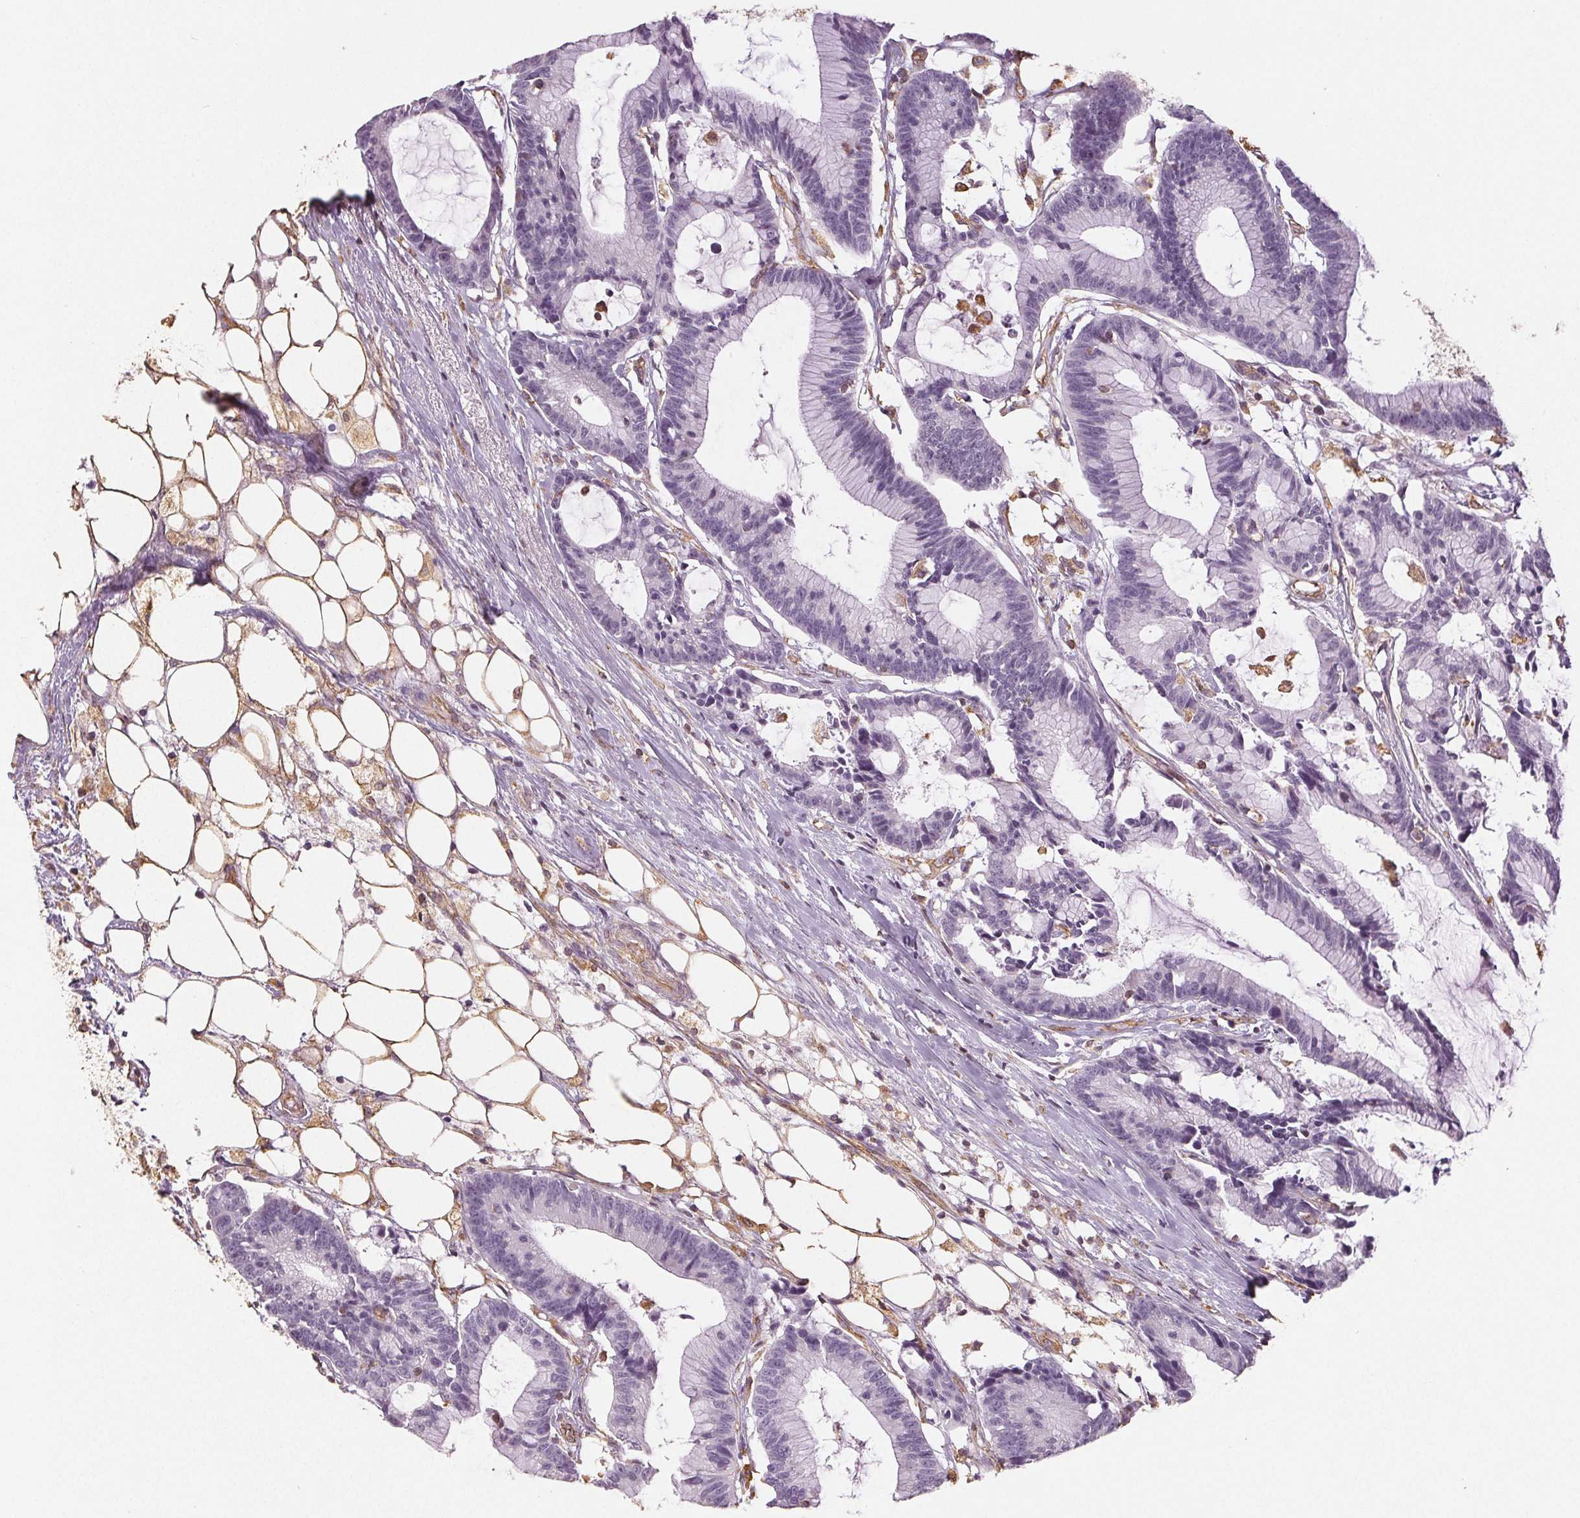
{"staining": {"intensity": "negative", "quantity": "none", "location": "none"}, "tissue": "colorectal cancer", "cell_type": "Tumor cells", "image_type": "cancer", "snomed": [{"axis": "morphology", "description": "Adenocarcinoma, NOS"}, {"axis": "topography", "description": "Colon"}], "caption": "Tumor cells show no significant positivity in colorectal adenocarcinoma.", "gene": "COL7A1", "patient": {"sex": "female", "age": 78}}